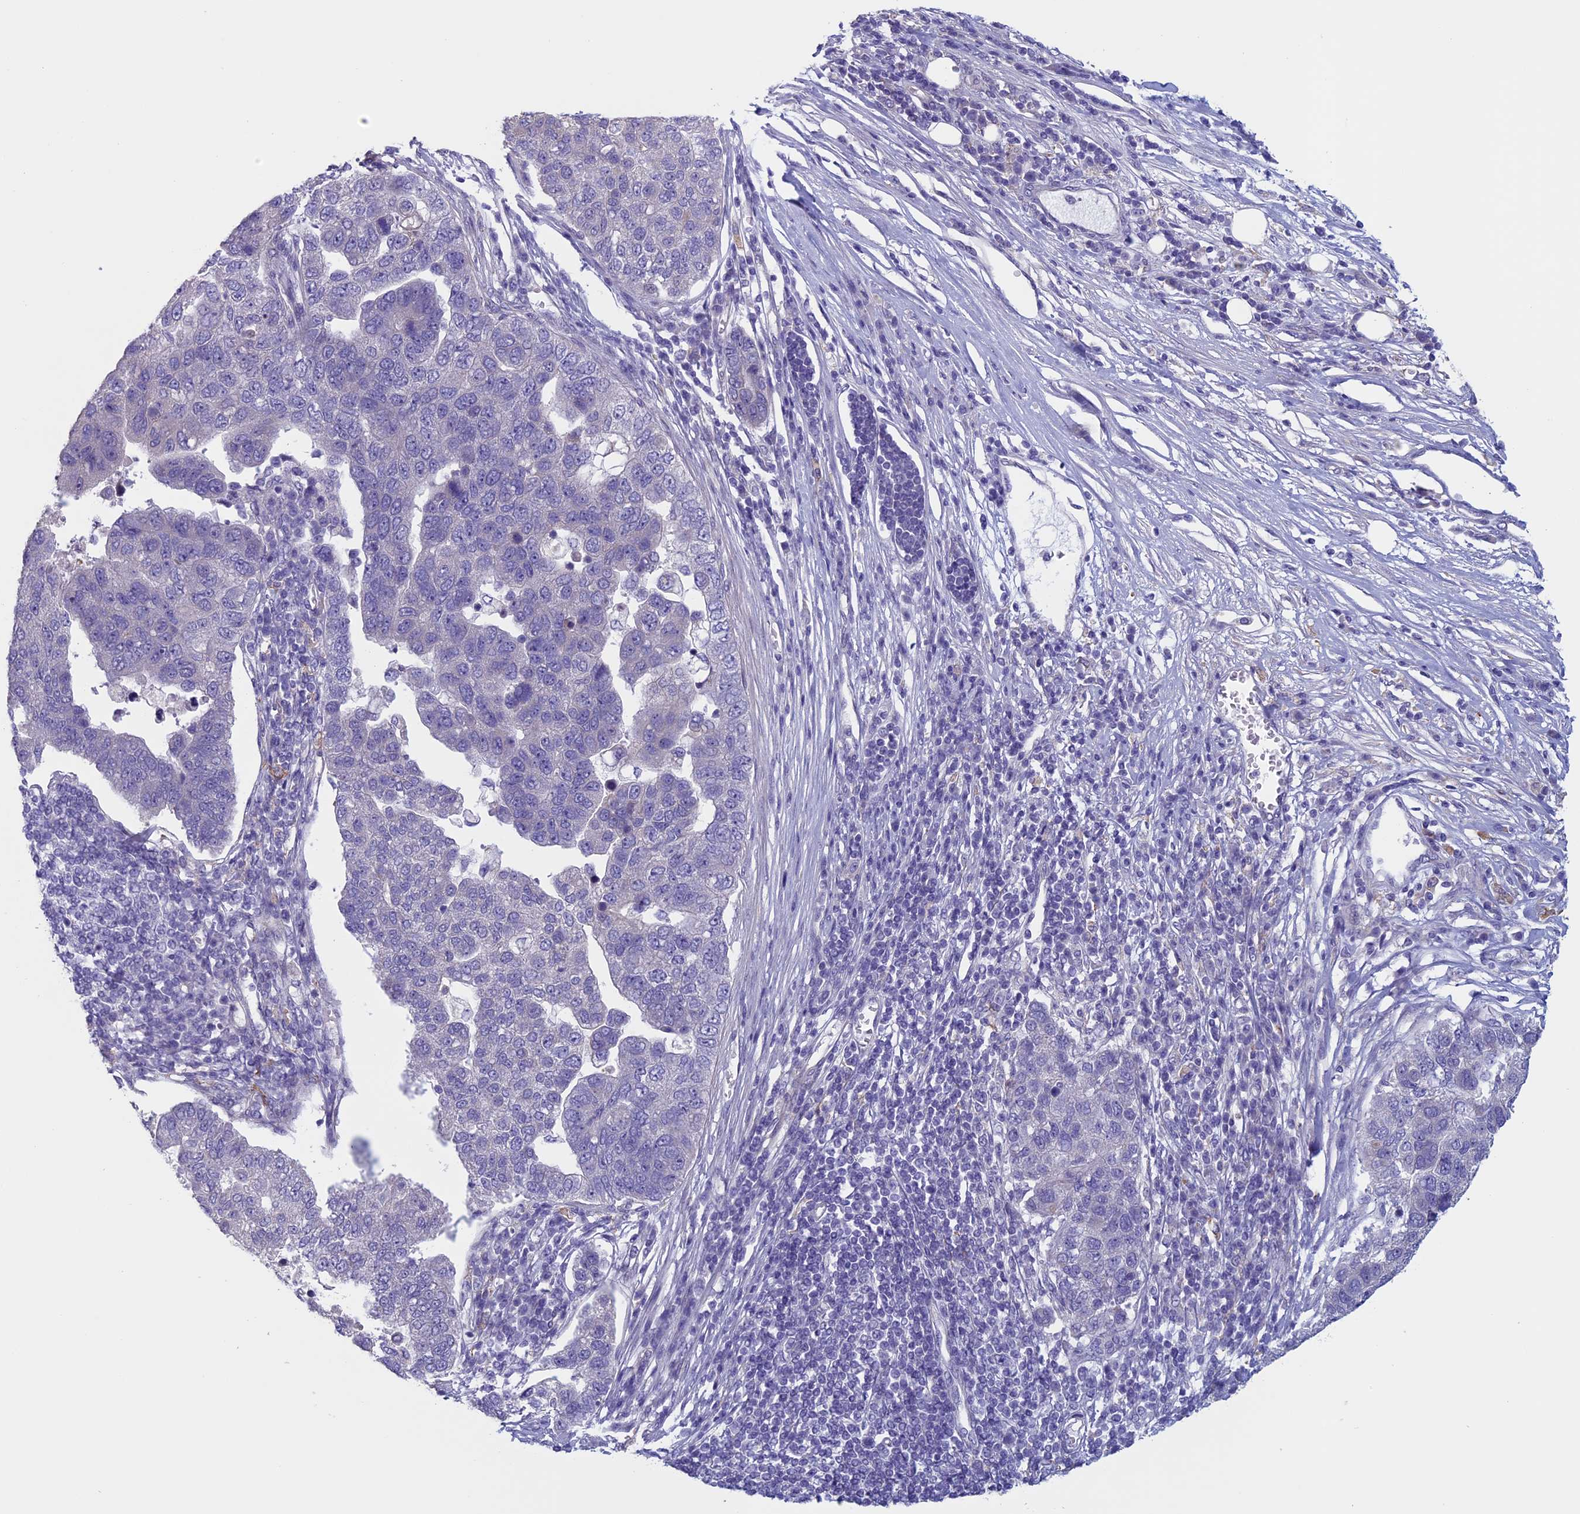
{"staining": {"intensity": "negative", "quantity": "none", "location": "none"}, "tissue": "pancreatic cancer", "cell_type": "Tumor cells", "image_type": "cancer", "snomed": [{"axis": "morphology", "description": "Adenocarcinoma, NOS"}, {"axis": "topography", "description": "Pancreas"}], "caption": "The histopathology image reveals no significant expression in tumor cells of pancreatic cancer.", "gene": "CNOT6L", "patient": {"sex": "female", "age": 61}}